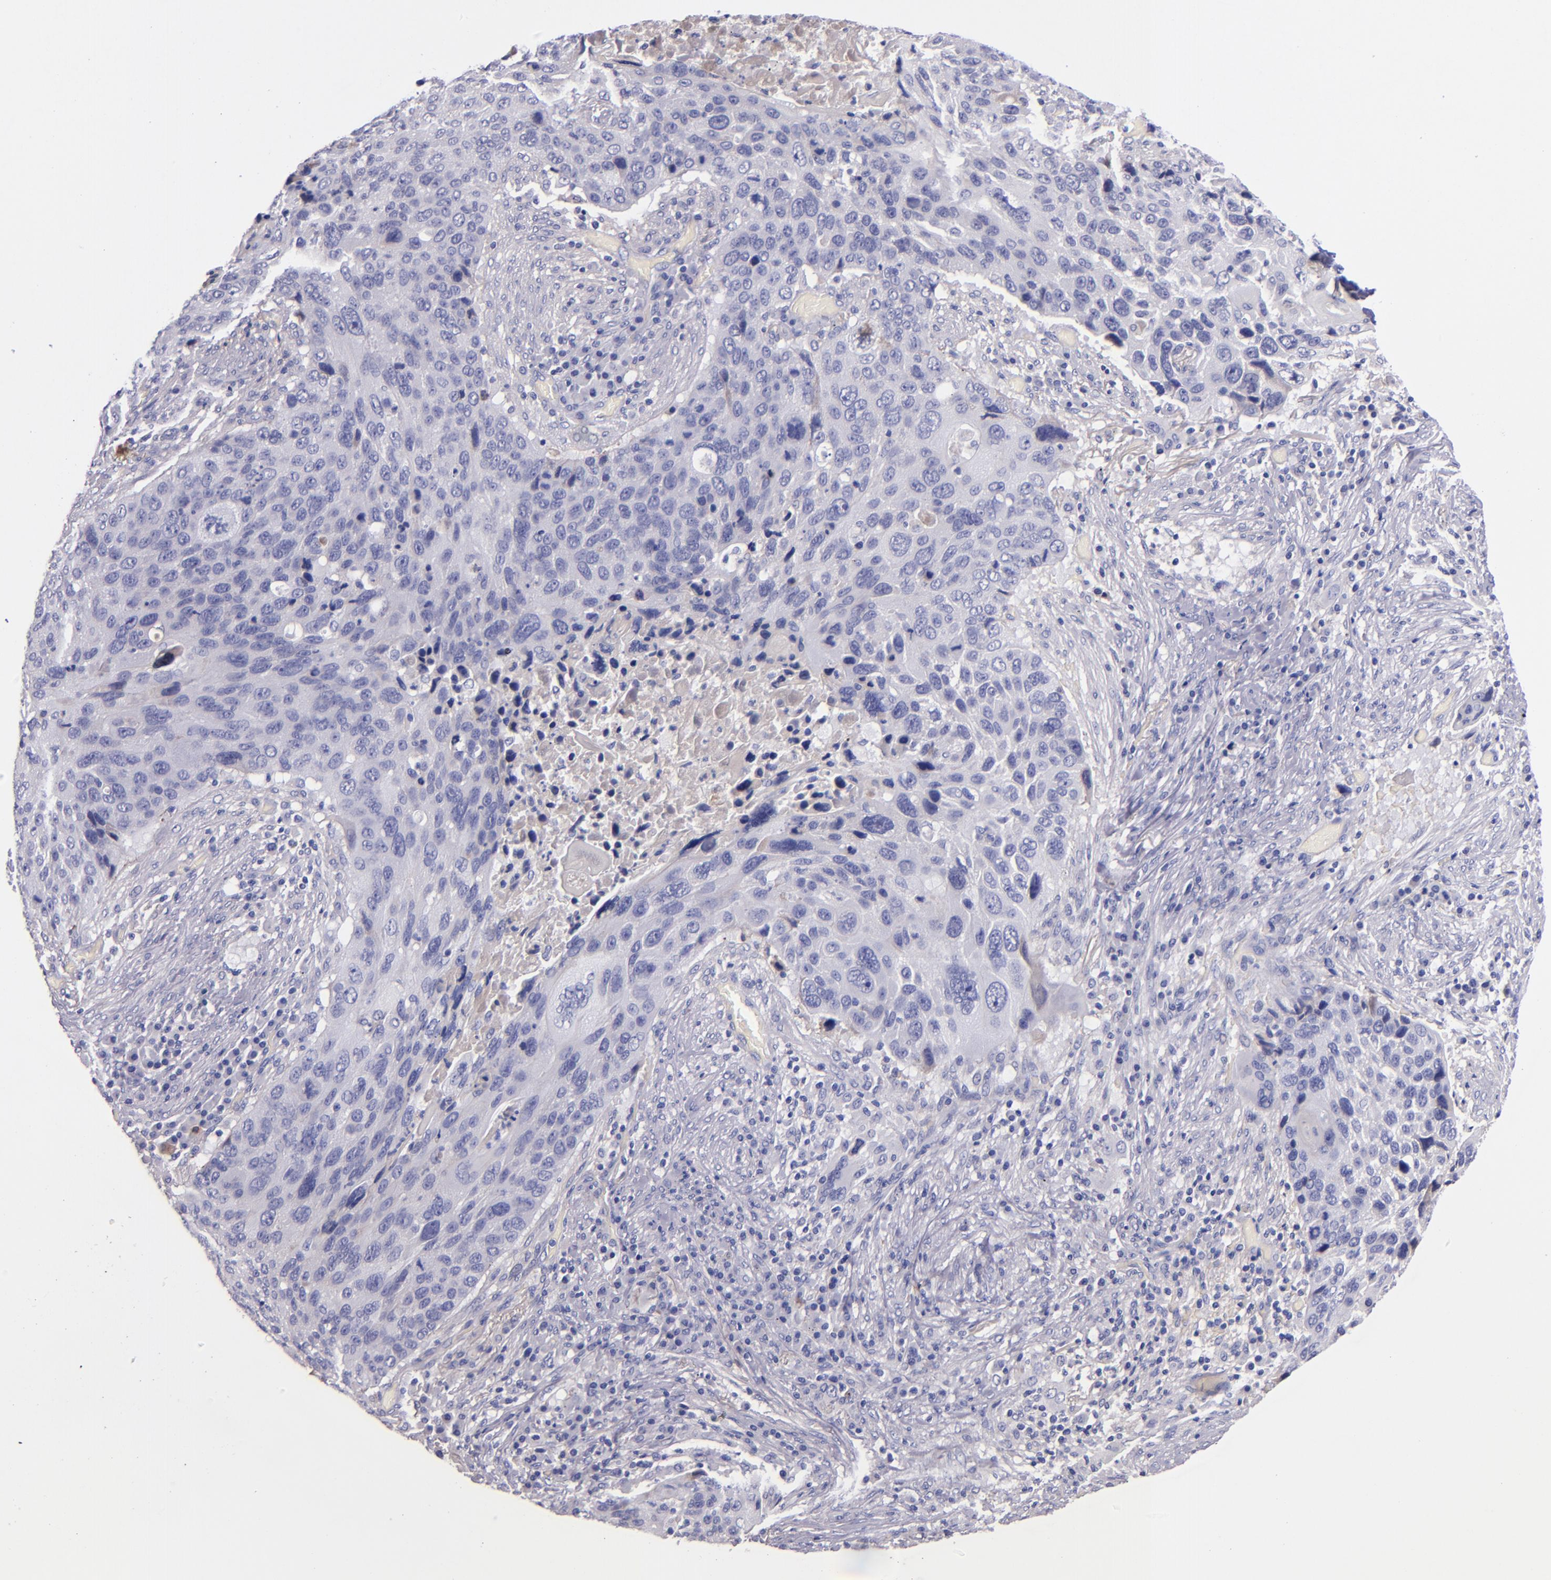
{"staining": {"intensity": "negative", "quantity": "none", "location": "none"}, "tissue": "lung cancer", "cell_type": "Tumor cells", "image_type": "cancer", "snomed": [{"axis": "morphology", "description": "Squamous cell carcinoma, NOS"}, {"axis": "topography", "description": "Lung"}], "caption": "High magnification brightfield microscopy of lung squamous cell carcinoma stained with DAB (brown) and counterstained with hematoxylin (blue): tumor cells show no significant positivity.", "gene": "KNG1", "patient": {"sex": "male", "age": 68}}